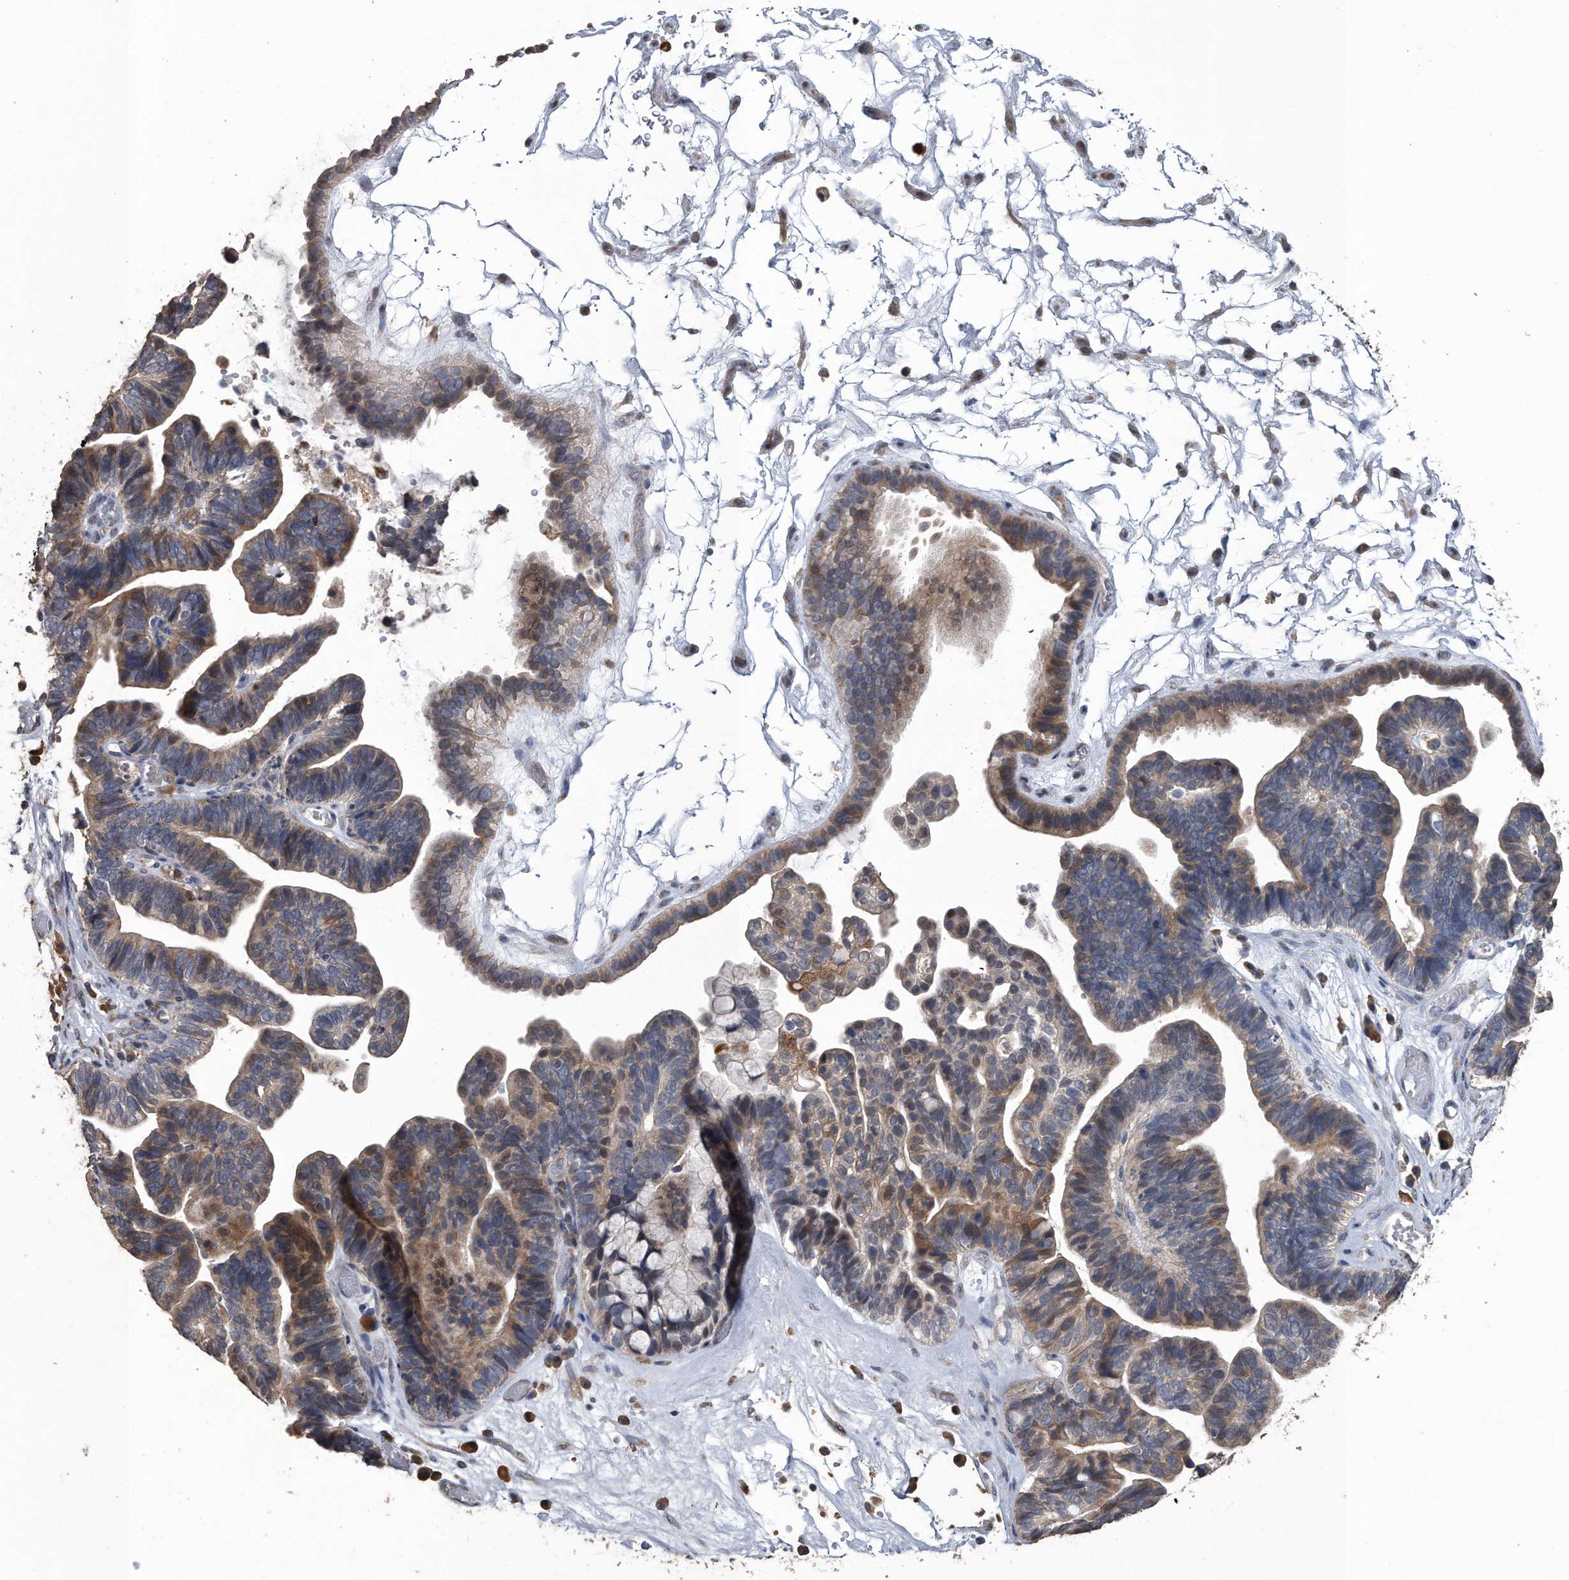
{"staining": {"intensity": "moderate", "quantity": "25%-75%", "location": "cytoplasmic/membranous"}, "tissue": "ovarian cancer", "cell_type": "Tumor cells", "image_type": "cancer", "snomed": [{"axis": "morphology", "description": "Cystadenocarcinoma, serous, NOS"}, {"axis": "topography", "description": "Ovary"}], "caption": "IHC staining of ovarian serous cystadenocarcinoma, which exhibits medium levels of moderate cytoplasmic/membranous expression in about 25%-75% of tumor cells indicating moderate cytoplasmic/membranous protein staining. The staining was performed using DAB (brown) for protein detection and nuclei were counterstained in hematoxylin (blue).", "gene": "PCLO", "patient": {"sex": "female", "age": 56}}